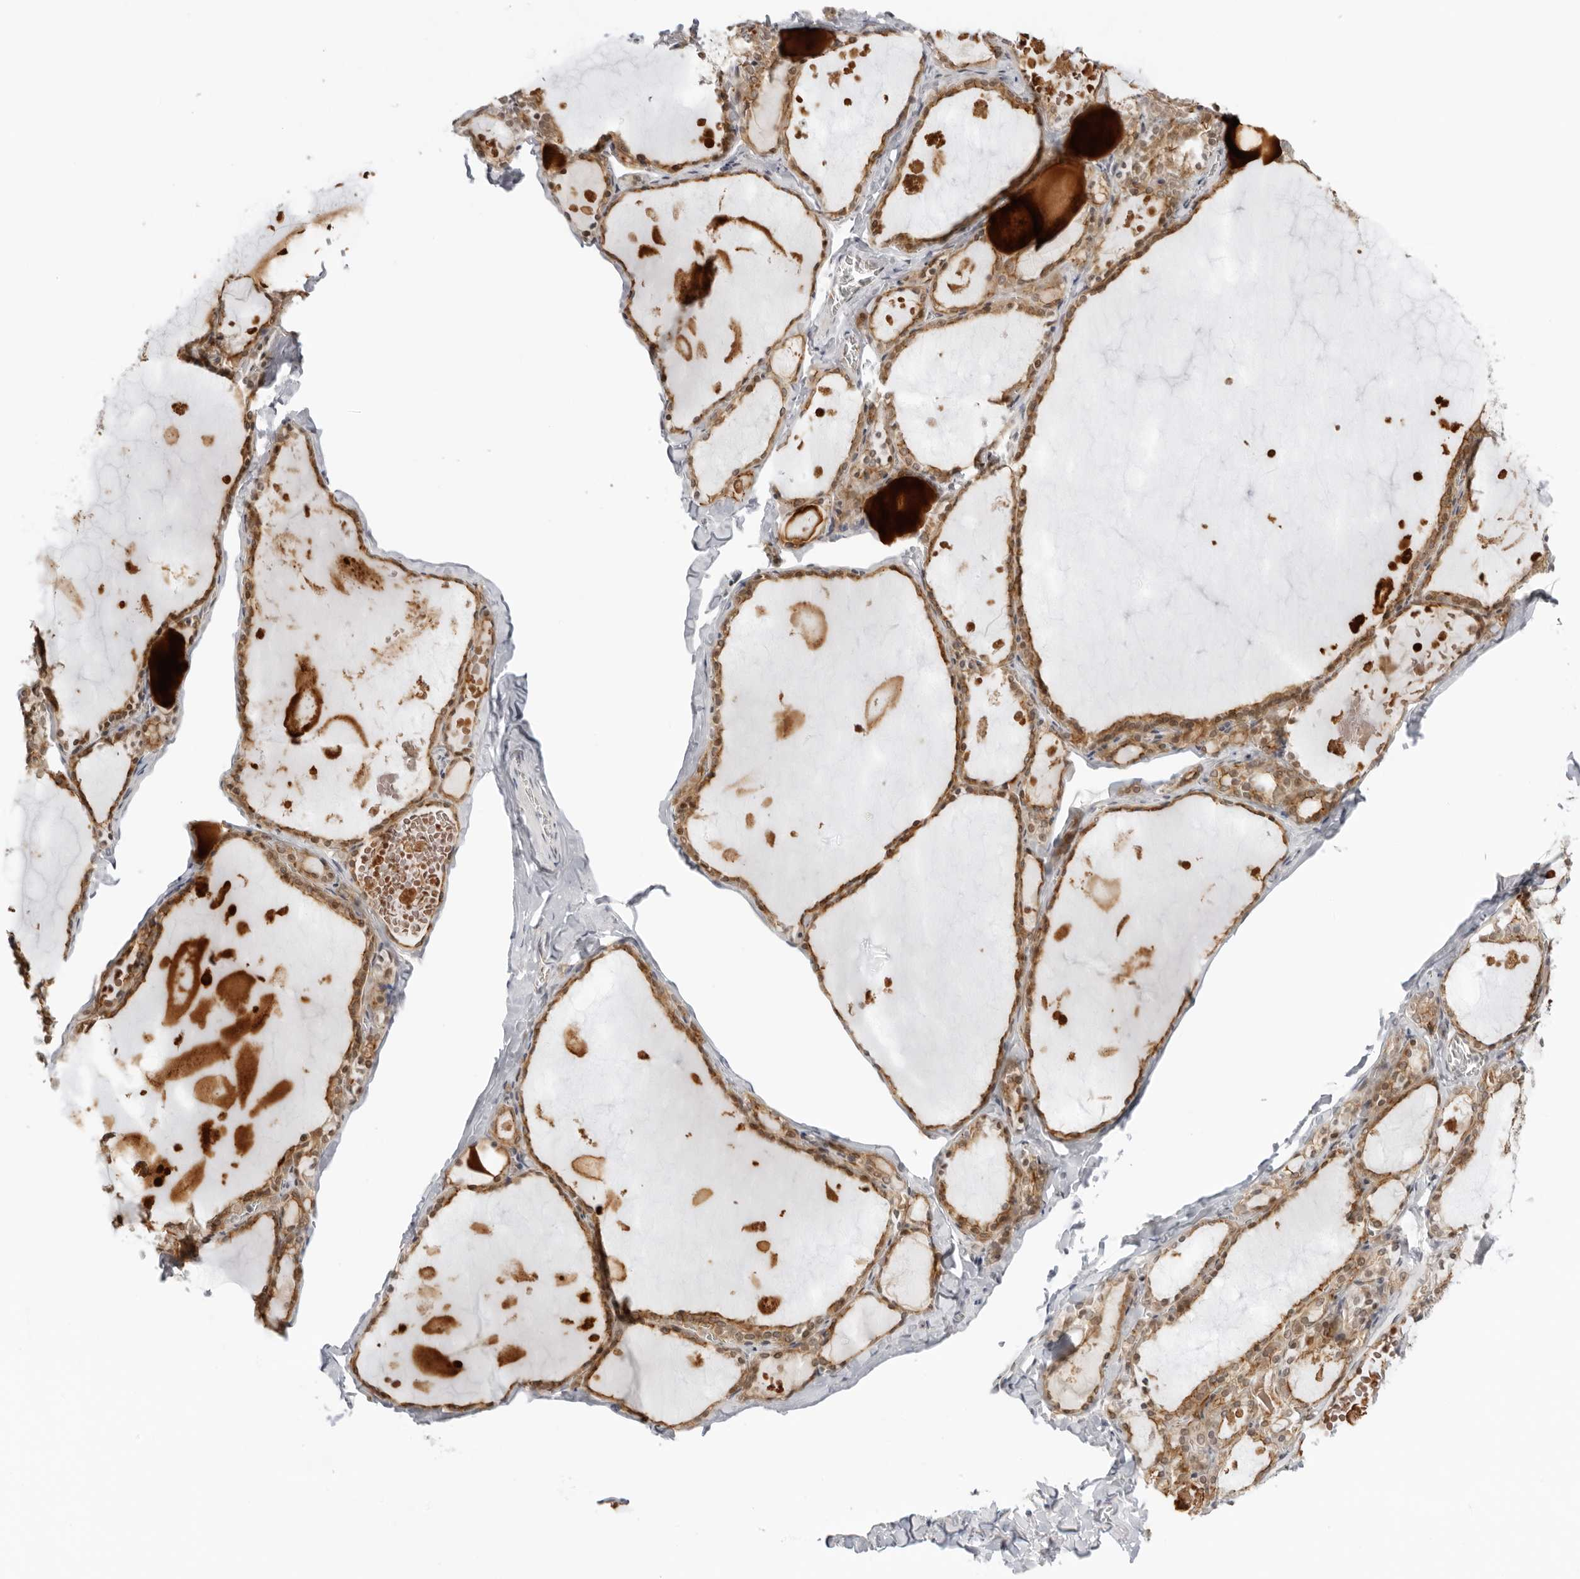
{"staining": {"intensity": "strong", "quantity": ">75%", "location": "cytoplasmic/membranous"}, "tissue": "thyroid gland", "cell_type": "Glandular cells", "image_type": "normal", "snomed": [{"axis": "morphology", "description": "Normal tissue, NOS"}, {"axis": "topography", "description": "Thyroid gland"}], "caption": "About >75% of glandular cells in benign thyroid gland exhibit strong cytoplasmic/membranous protein positivity as visualized by brown immunohistochemical staining.", "gene": "TRAPPC3", "patient": {"sex": "male", "age": 56}}